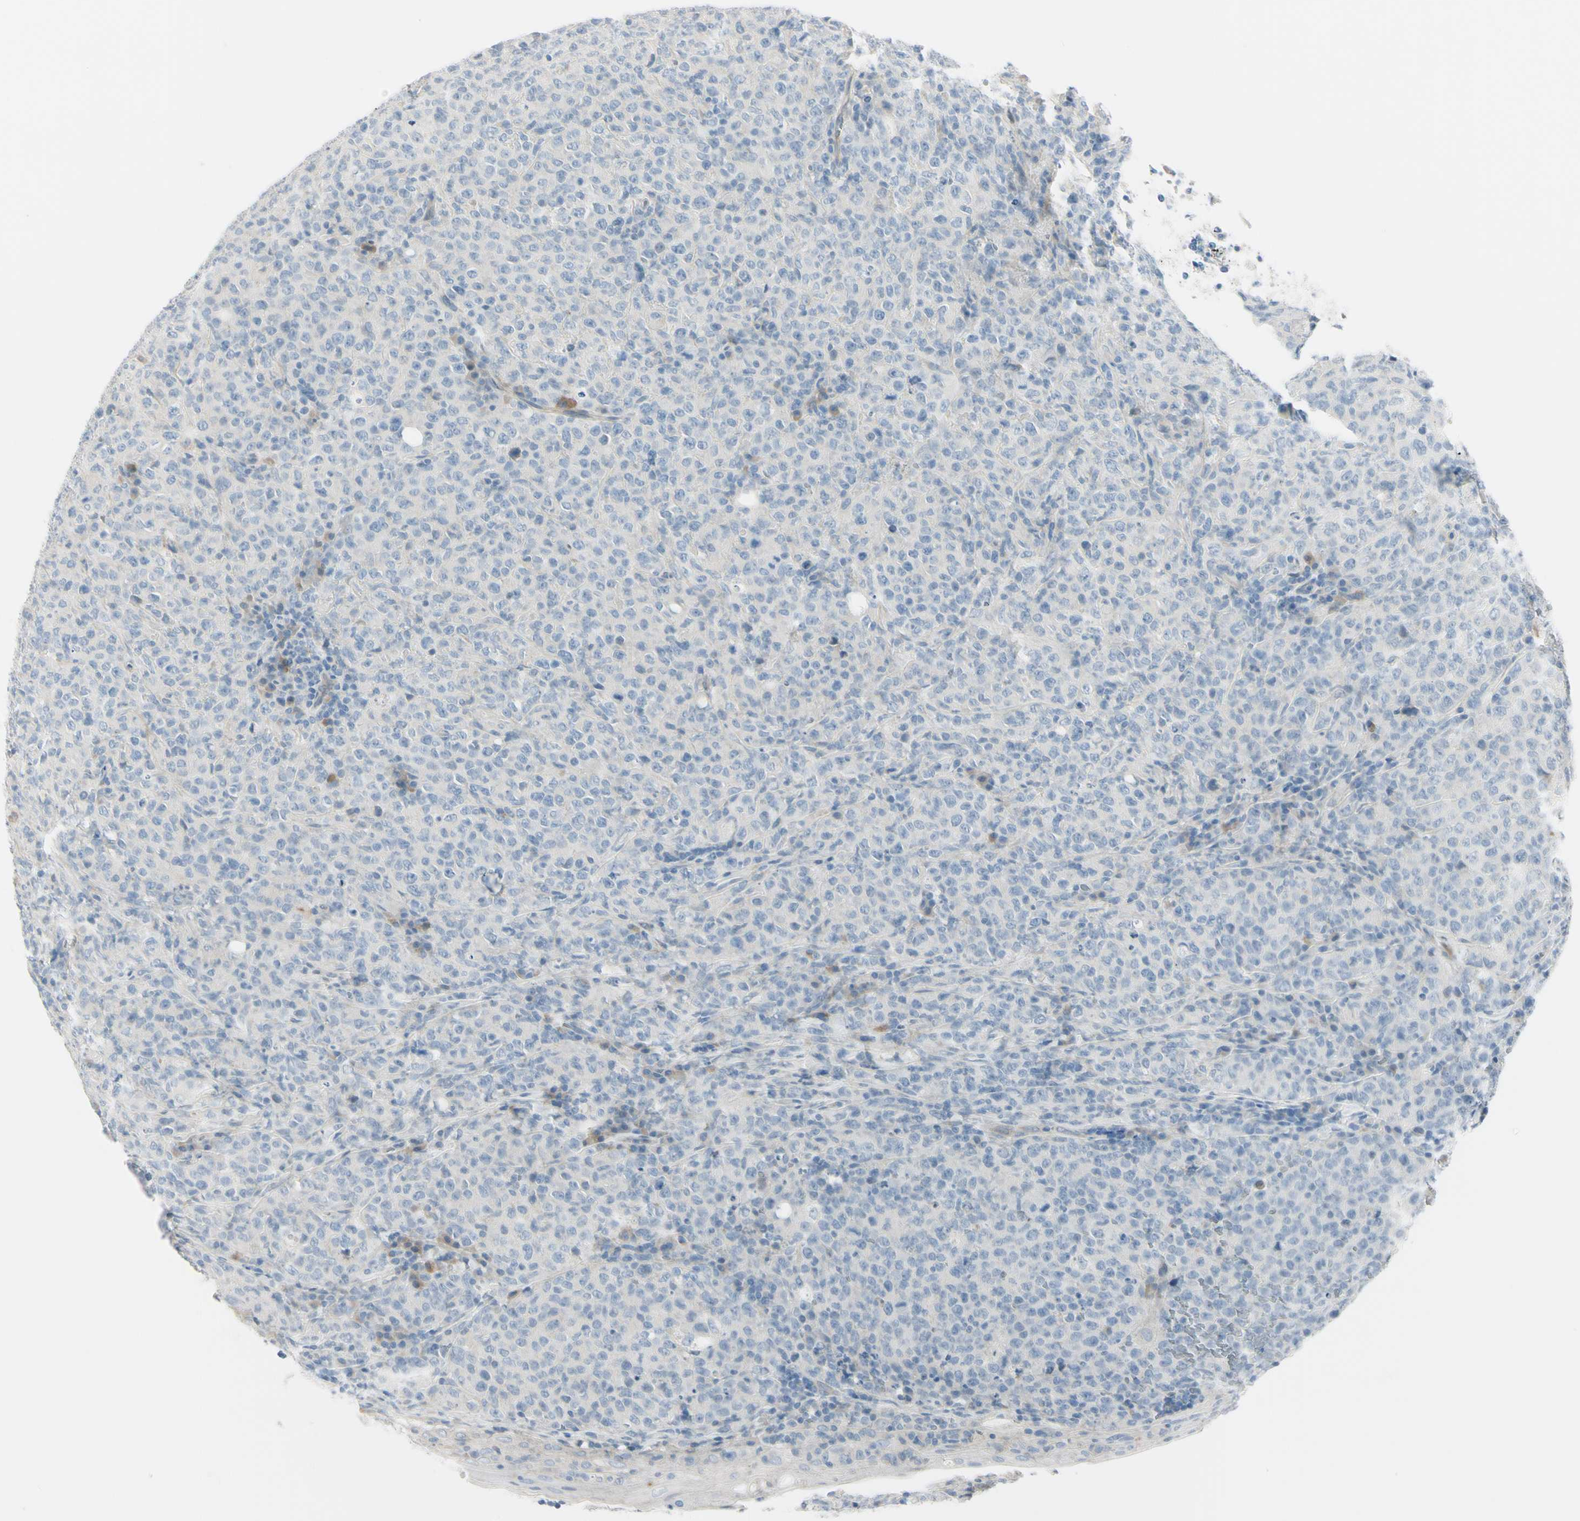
{"staining": {"intensity": "negative", "quantity": "none", "location": "none"}, "tissue": "lymphoma", "cell_type": "Tumor cells", "image_type": "cancer", "snomed": [{"axis": "morphology", "description": "Malignant lymphoma, non-Hodgkin's type, High grade"}, {"axis": "topography", "description": "Tonsil"}], "caption": "Image shows no protein positivity in tumor cells of lymphoma tissue.", "gene": "ASB9", "patient": {"sex": "female", "age": 36}}